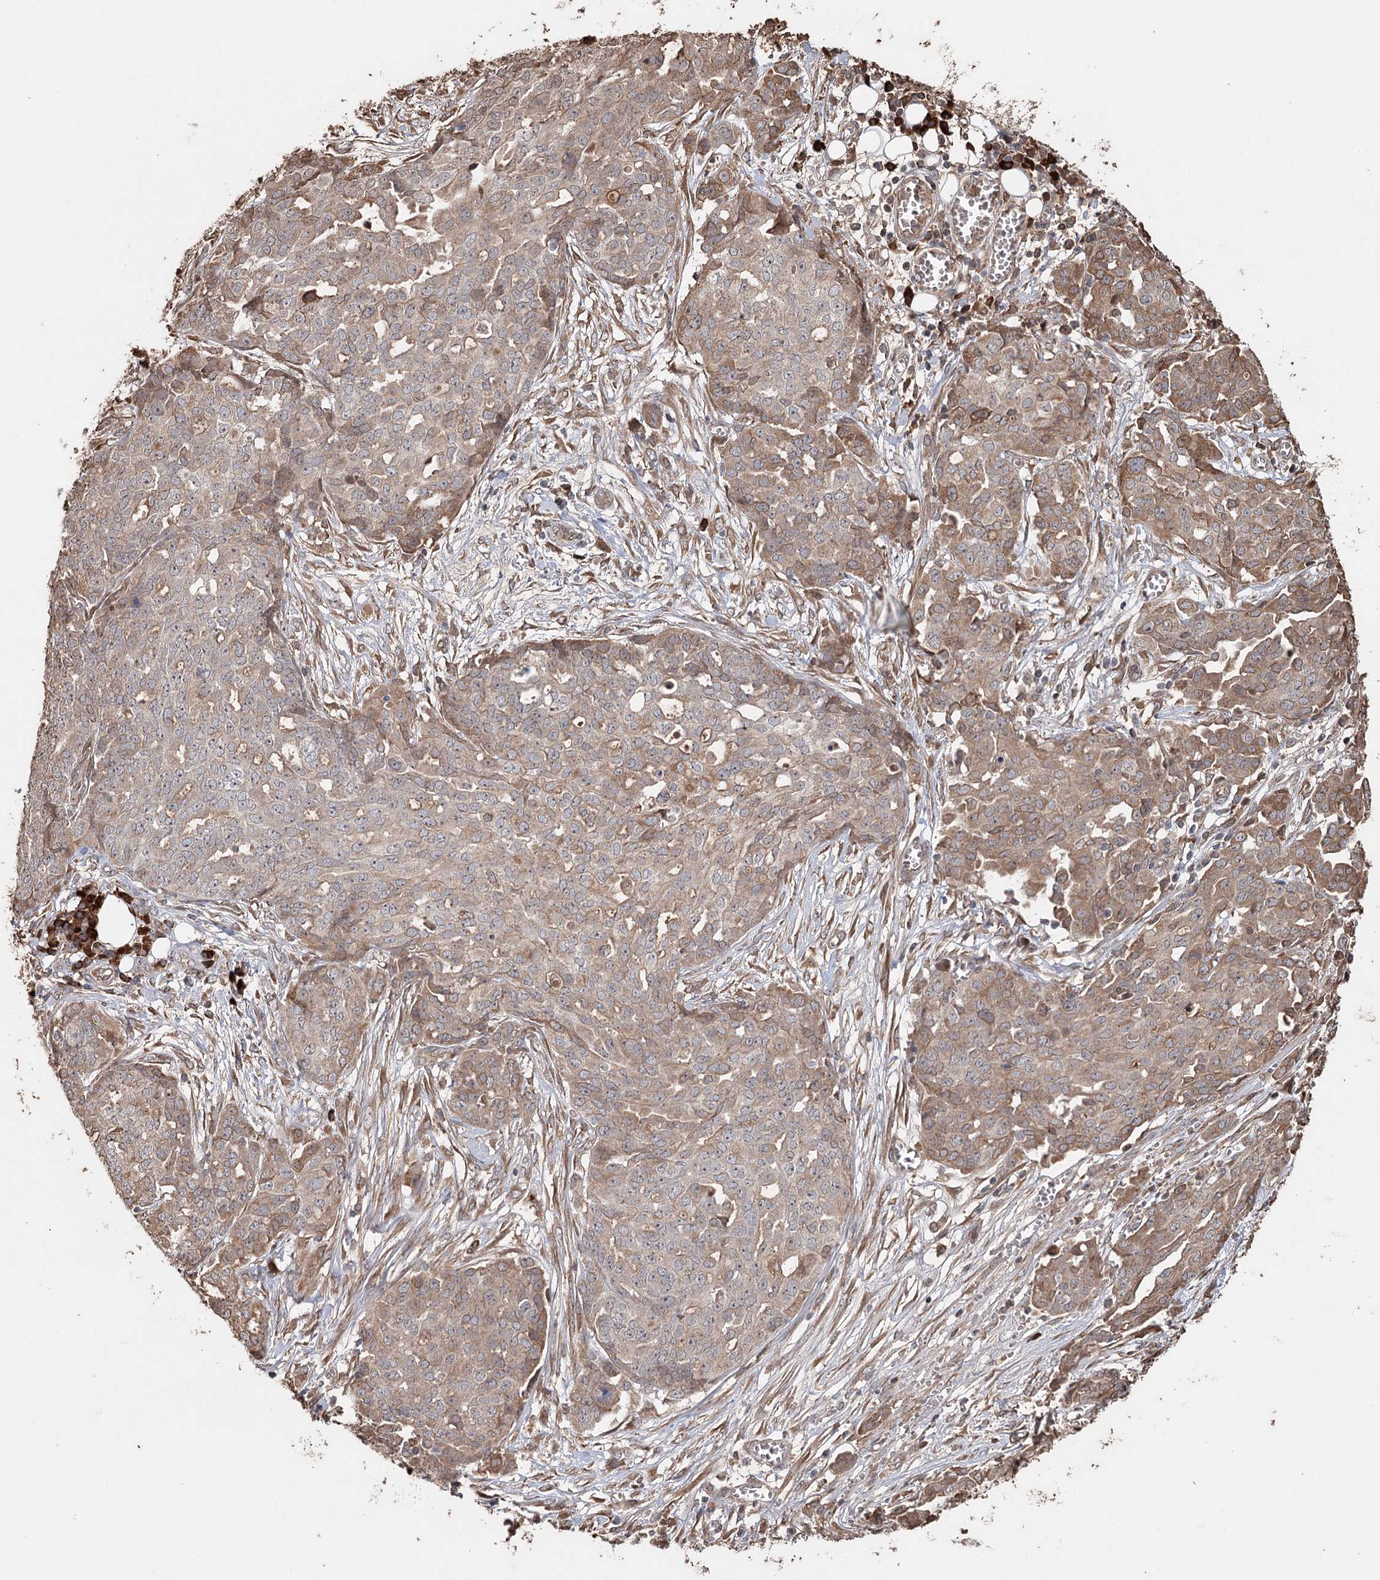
{"staining": {"intensity": "moderate", "quantity": ">75%", "location": "cytoplasmic/membranous"}, "tissue": "ovarian cancer", "cell_type": "Tumor cells", "image_type": "cancer", "snomed": [{"axis": "morphology", "description": "Cystadenocarcinoma, serous, NOS"}, {"axis": "topography", "description": "Soft tissue"}, {"axis": "topography", "description": "Ovary"}], "caption": "Ovarian cancer (serous cystadenocarcinoma) stained with DAB immunohistochemistry displays medium levels of moderate cytoplasmic/membranous staining in approximately >75% of tumor cells.", "gene": "SYVN1", "patient": {"sex": "female", "age": 57}}